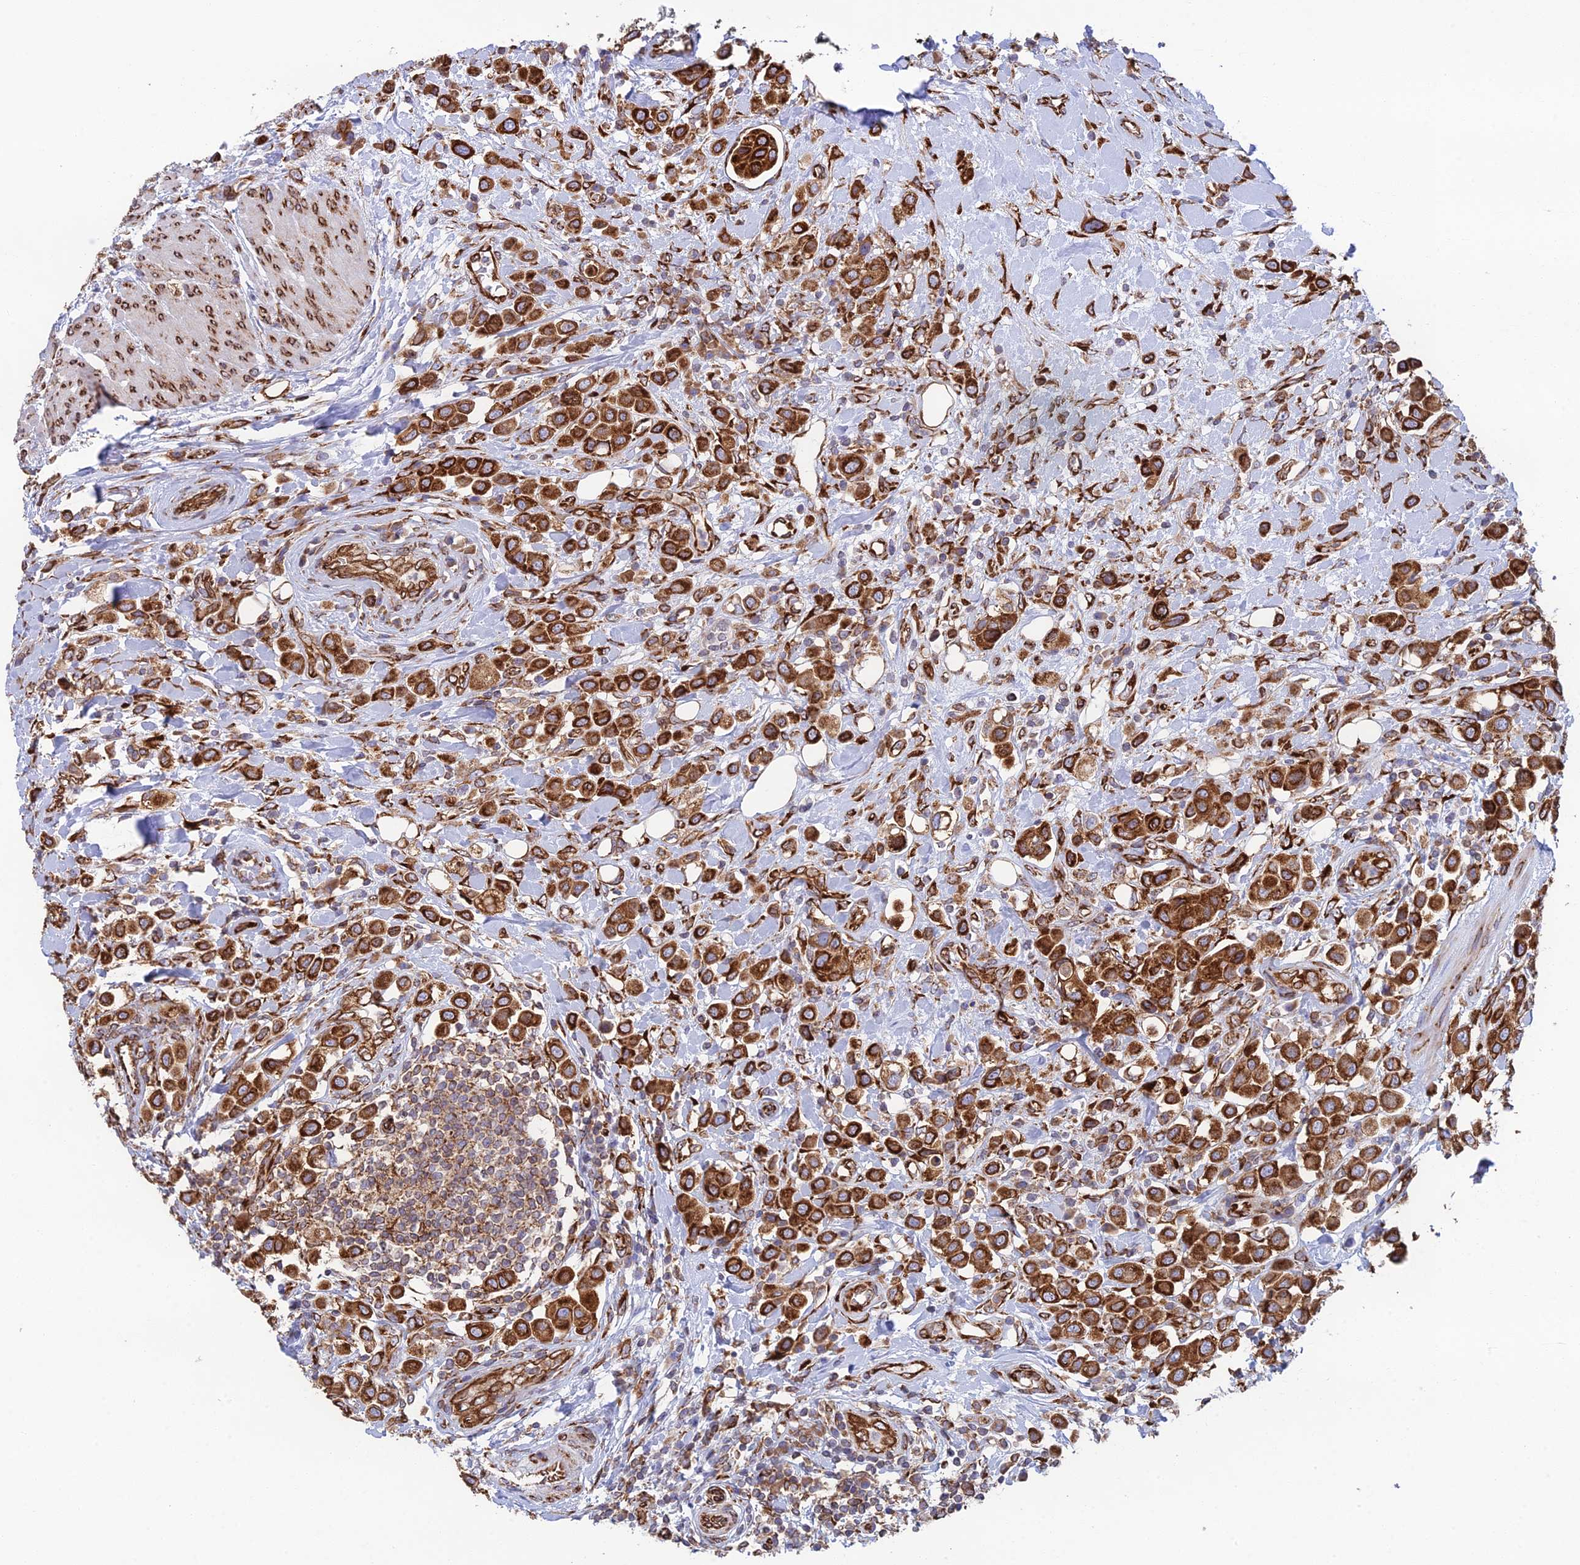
{"staining": {"intensity": "strong", "quantity": ">75%", "location": "cytoplasmic/membranous"}, "tissue": "urothelial cancer", "cell_type": "Tumor cells", "image_type": "cancer", "snomed": [{"axis": "morphology", "description": "Urothelial carcinoma, High grade"}, {"axis": "topography", "description": "Urinary bladder"}], "caption": "Immunohistochemical staining of high-grade urothelial carcinoma reveals high levels of strong cytoplasmic/membranous protein staining in about >75% of tumor cells.", "gene": "CCDC69", "patient": {"sex": "male", "age": 50}}